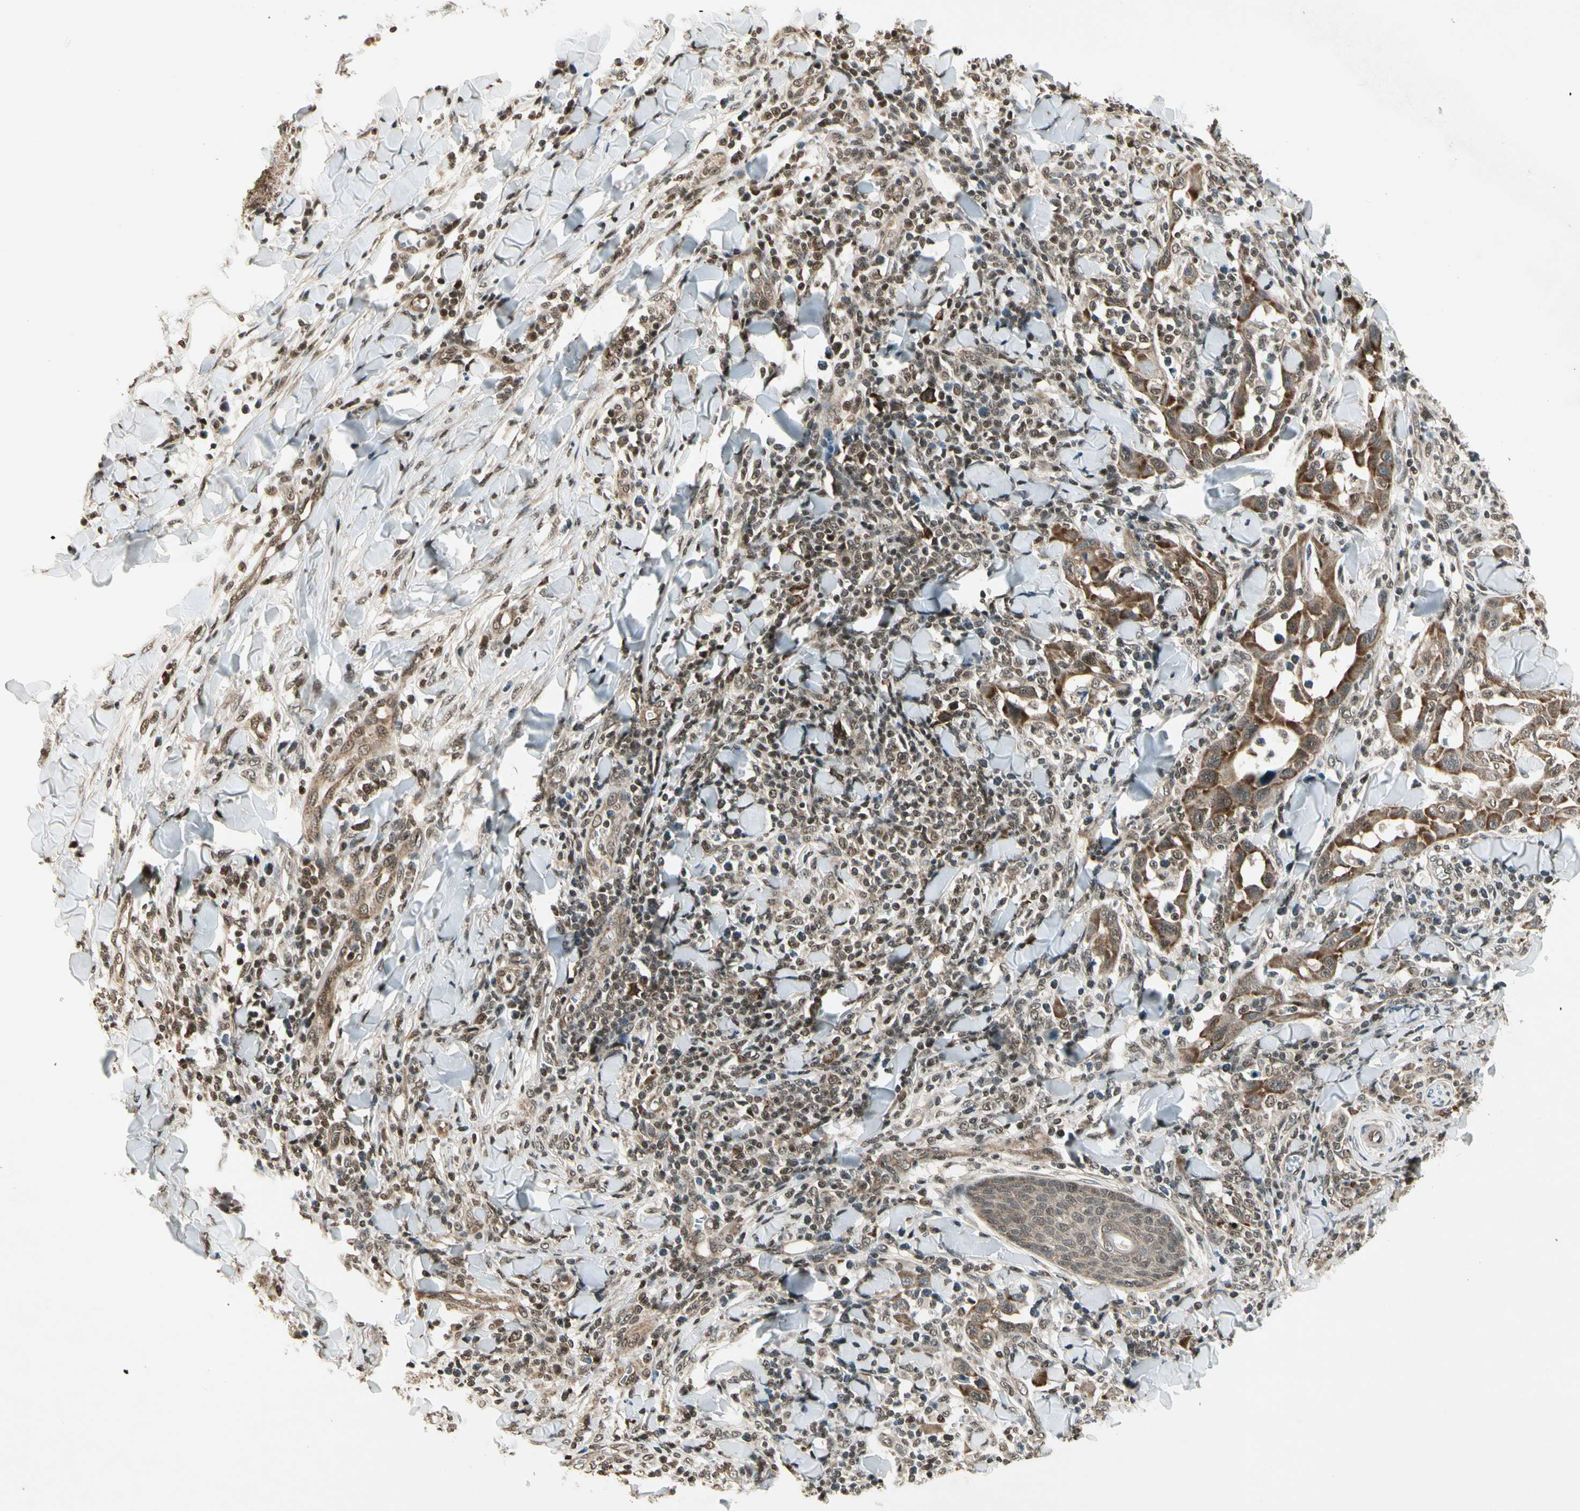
{"staining": {"intensity": "moderate", "quantity": "25%-75%", "location": "cytoplasmic/membranous"}, "tissue": "skin cancer", "cell_type": "Tumor cells", "image_type": "cancer", "snomed": [{"axis": "morphology", "description": "Squamous cell carcinoma, NOS"}, {"axis": "topography", "description": "Skin"}], "caption": "Human skin squamous cell carcinoma stained with a protein marker shows moderate staining in tumor cells.", "gene": "SMN2", "patient": {"sex": "male", "age": 24}}